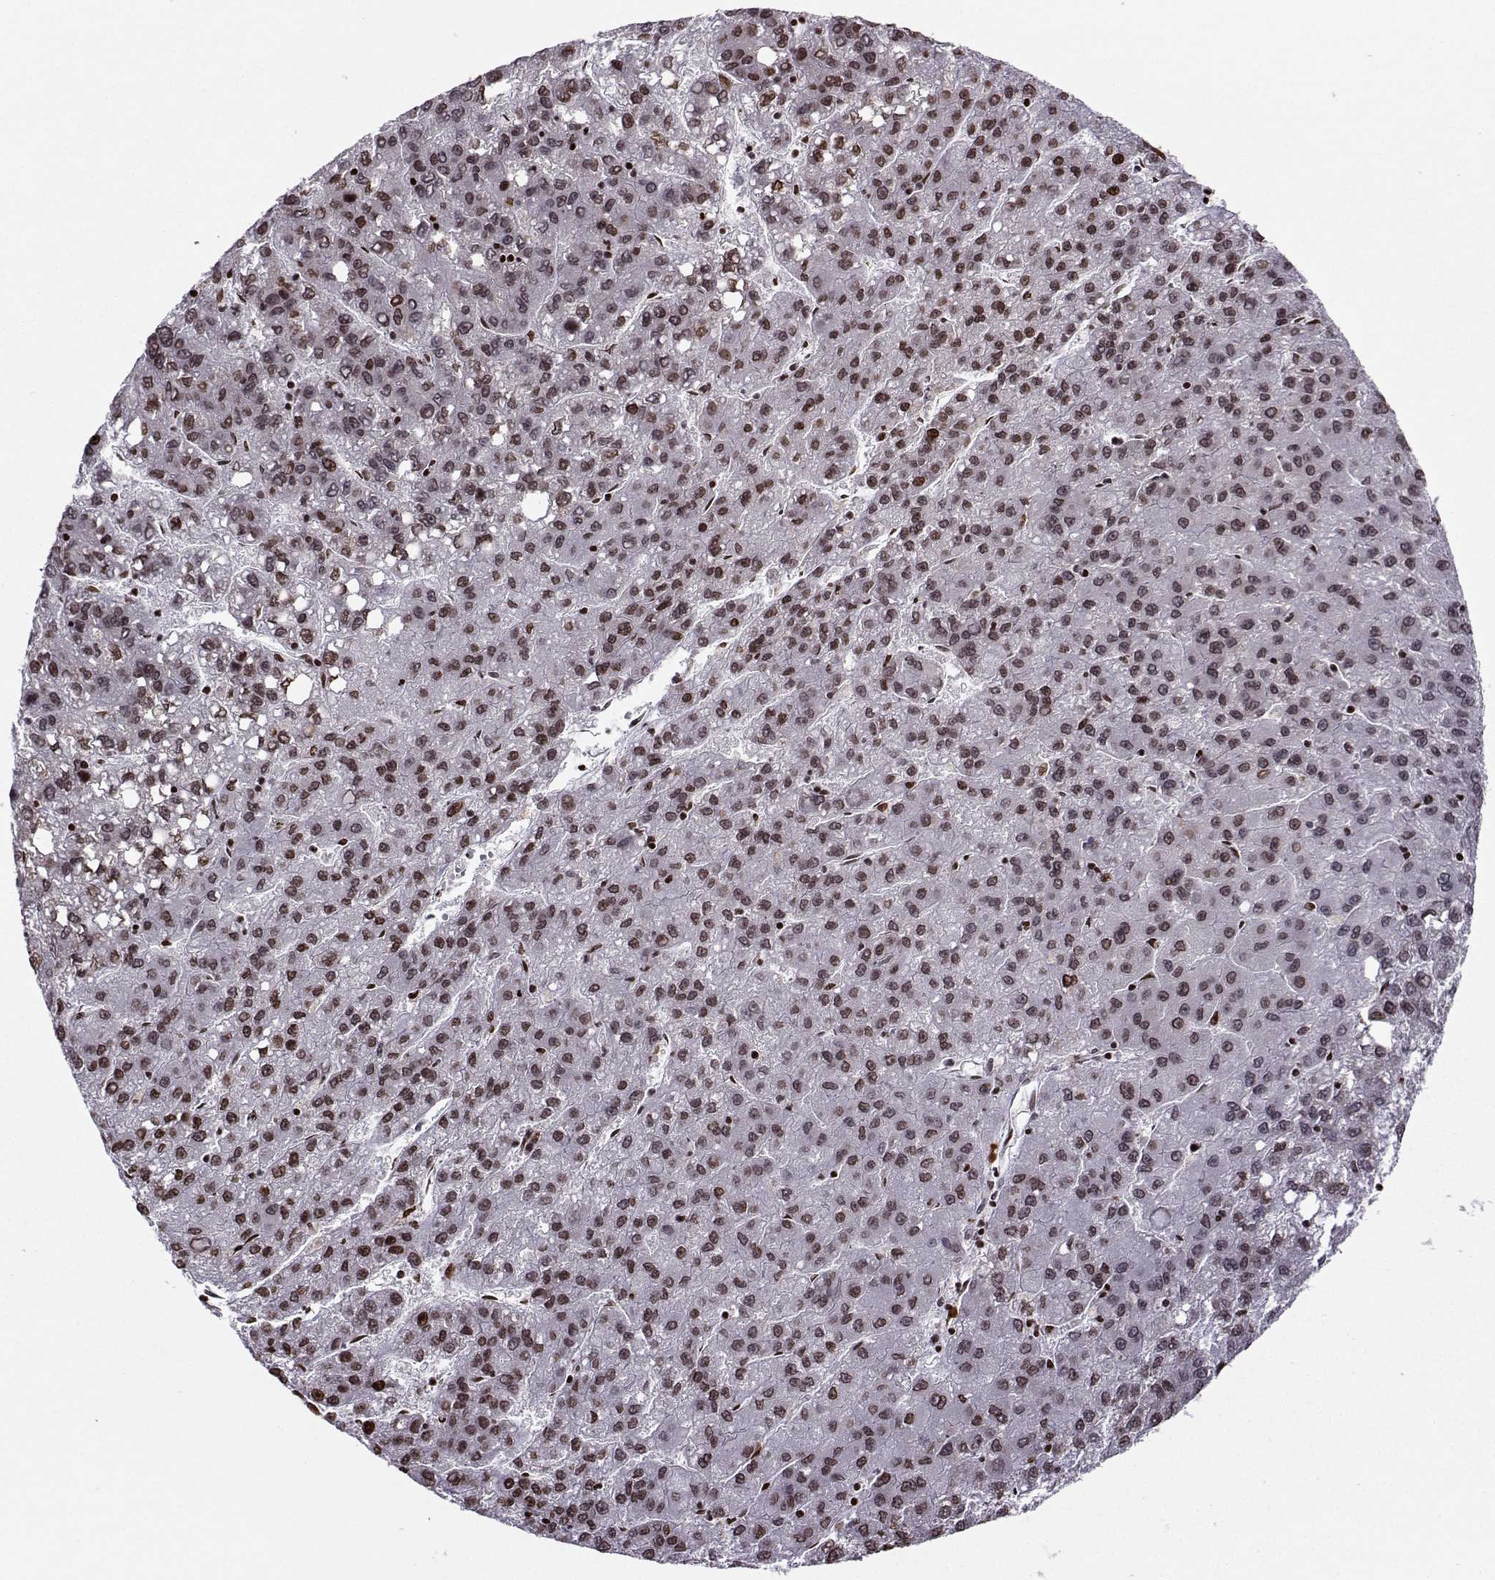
{"staining": {"intensity": "strong", "quantity": "<25%", "location": "nuclear"}, "tissue": "liver cancer", "cell_type": "Tumor cells", "image_type": "cancer", "snomed": [{"axis": "morphology", "description": "Carcinoma, Hepatocellular, NOS"}, {"axis": "topography", "description": "Liver"}], "caption": "An immunohistochemistry (IHC) image of tumor tissue is shown. Protein staining in brown shows strong nuclear positivity in hepatocellular carcinoma (liver) within tumor cells.", "gene": "ZNF19", "patient": {"sex": "female", "age": 82}}